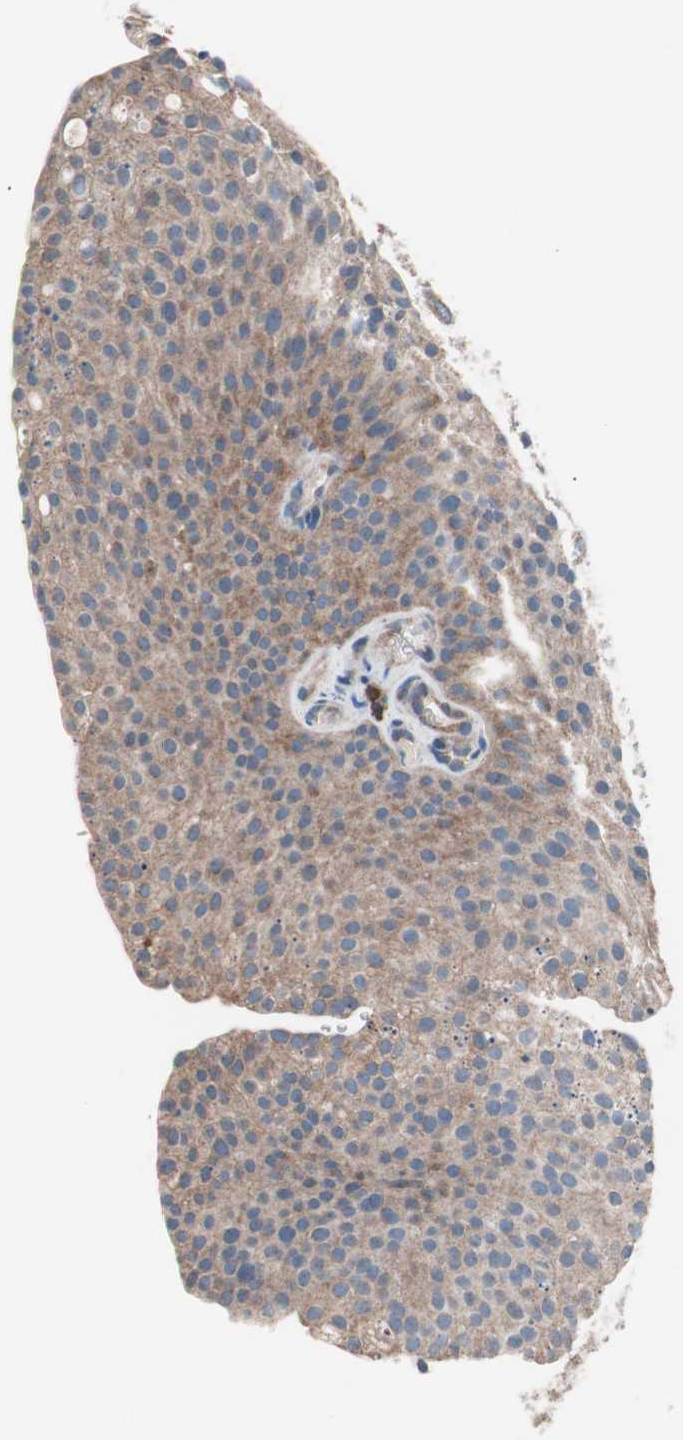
{"staining": {"intensity": "moderate", "quantity": ">75%", "location": "cytoplasmic/membranous"}, "tissue": "urothelial cancer", "cell_type": "Tumor cells", "image_type": "cancer", "snomed": [{"axis": "morphology", "description": "Urothelial carcinoma, Low grade"}, {"axis": "topography", "description": "Smooth muscle"}, {"axis": "topography", "description": "Urinary bladder"}], "caption": "This histopathology image shows IHC staining of human urothelial cancer, with medium moderate cytoplasmic/membranous staining in about >75% of tumor cells.", "gene": "PIK3R1", "patient": {"sex": "male", "age": 60}}